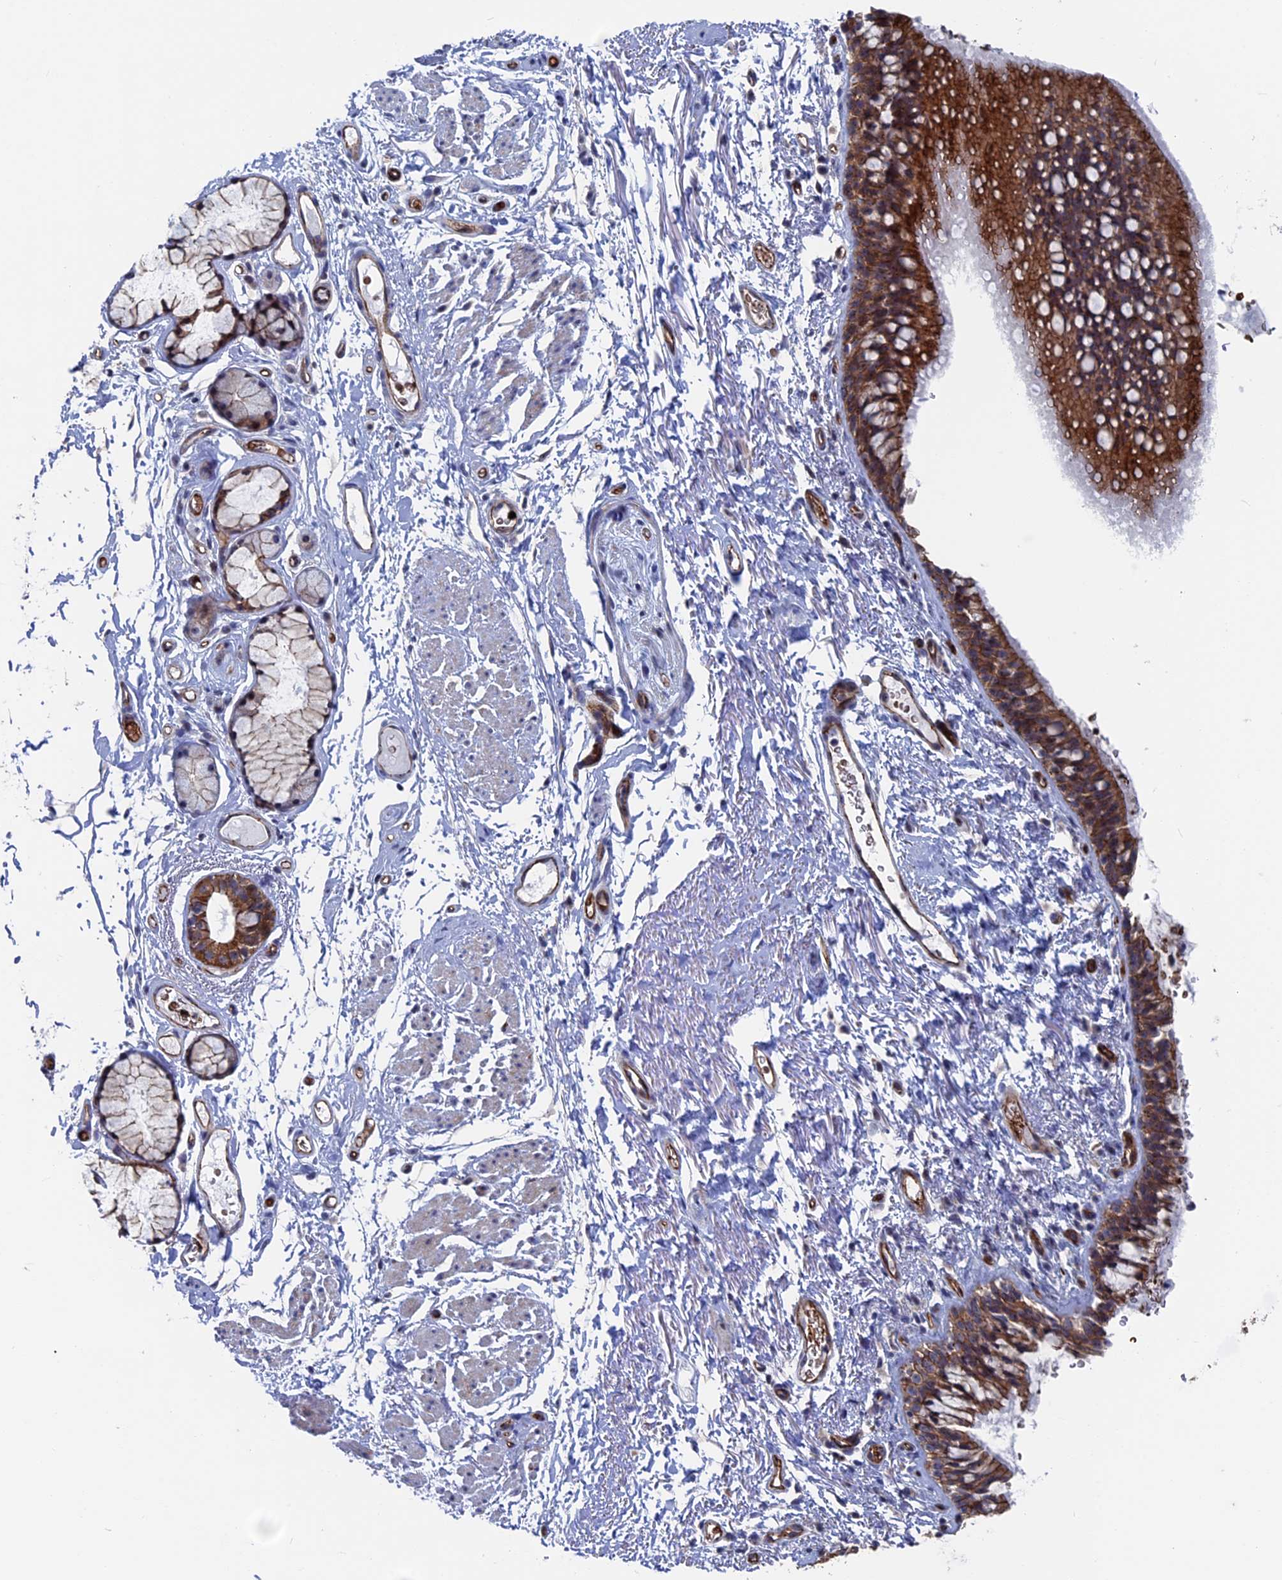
{"staining": {"intensity": "strong", "quantity": ">75%", "location": "cytoplasmic/membranous"}, "tissue": "bronchus", "cell_type": "Respiratory epithelial cells", "image_type": "normal", "snomed": [{"axis": "morphology", "description": "Normal tissue, NOS"}, {"axis": "topography", "description": "Cartilage tissue"}, {"axis": "topography", "description": "Bronchus"}], "caption": "Protein positivity by immunohistochemistry (IHC) demonstrates strong cytoplasmic/membranous staining in approximately >75% of respiratory epithelial cells in benign bronchus.", "gene": "EXOSC9", "patient": {"sex": "female", "age": 73}}